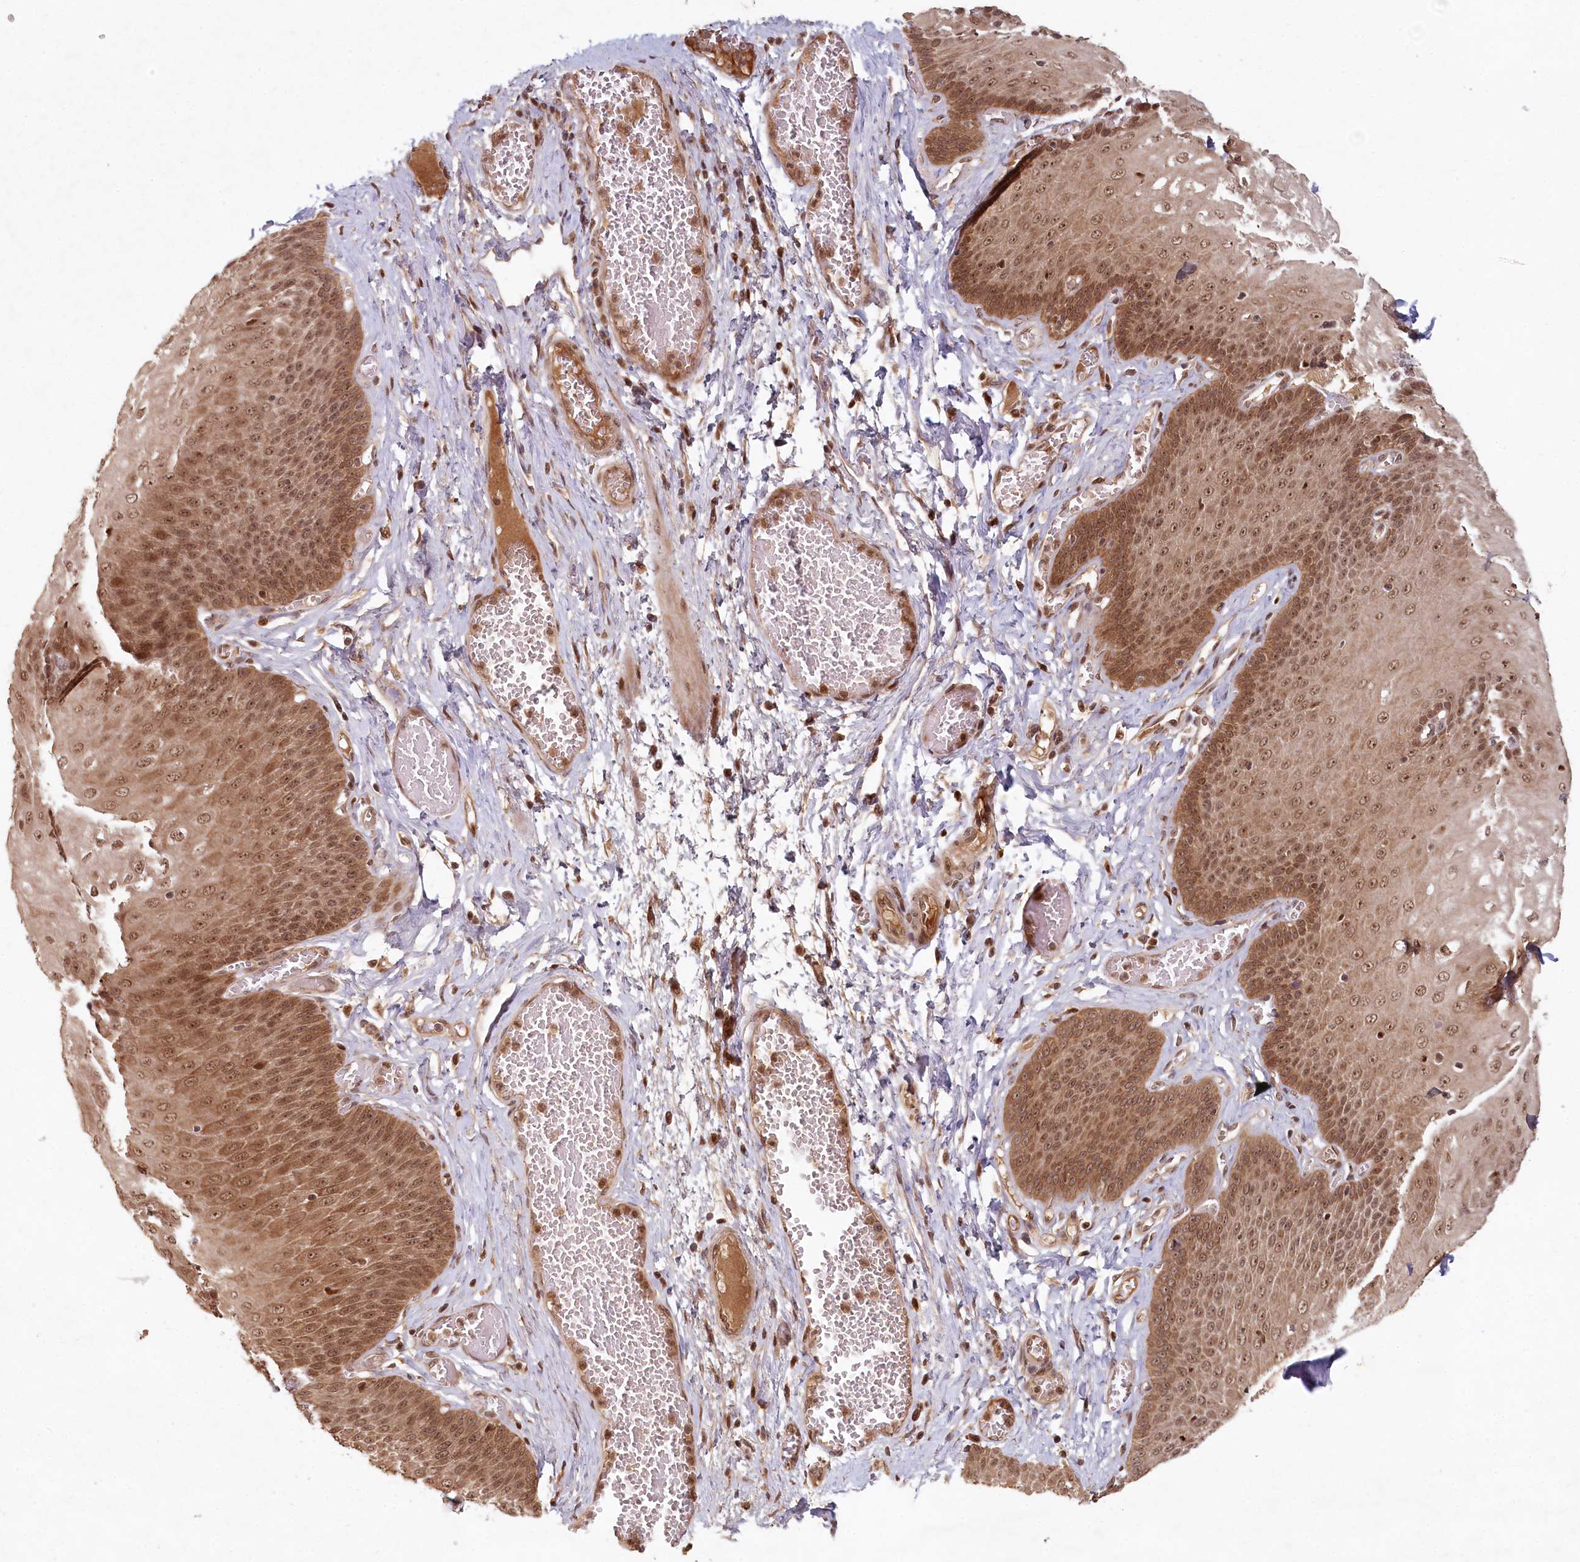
{"staining": {"intensity": "moderate", "quantity": ">75%", "location": "cytoplasmic/membranous,nuclear"}, "tissue": "esophagus", "cell_type": "Squamous epithelial cells", "image_type": "normal", "snomed": [{"axis": "morphology", "description": "Normal tissue, NOS"}, {"axis": "topography", "description": "Esophagus"}], "caption": "Immunohistochemistry (IHC) image of benign esophagus: human esophagus stained using IHC exhibits medium levels of moderate protein expression localized specifically in the cytoplasmic/membranous,nuclear of squamous epithelial cells, appearing as a cytoplasmic/membranous,nuclear brown color.", "gene": "WAPL", "patient": {"sex": "male", "age": 60}}